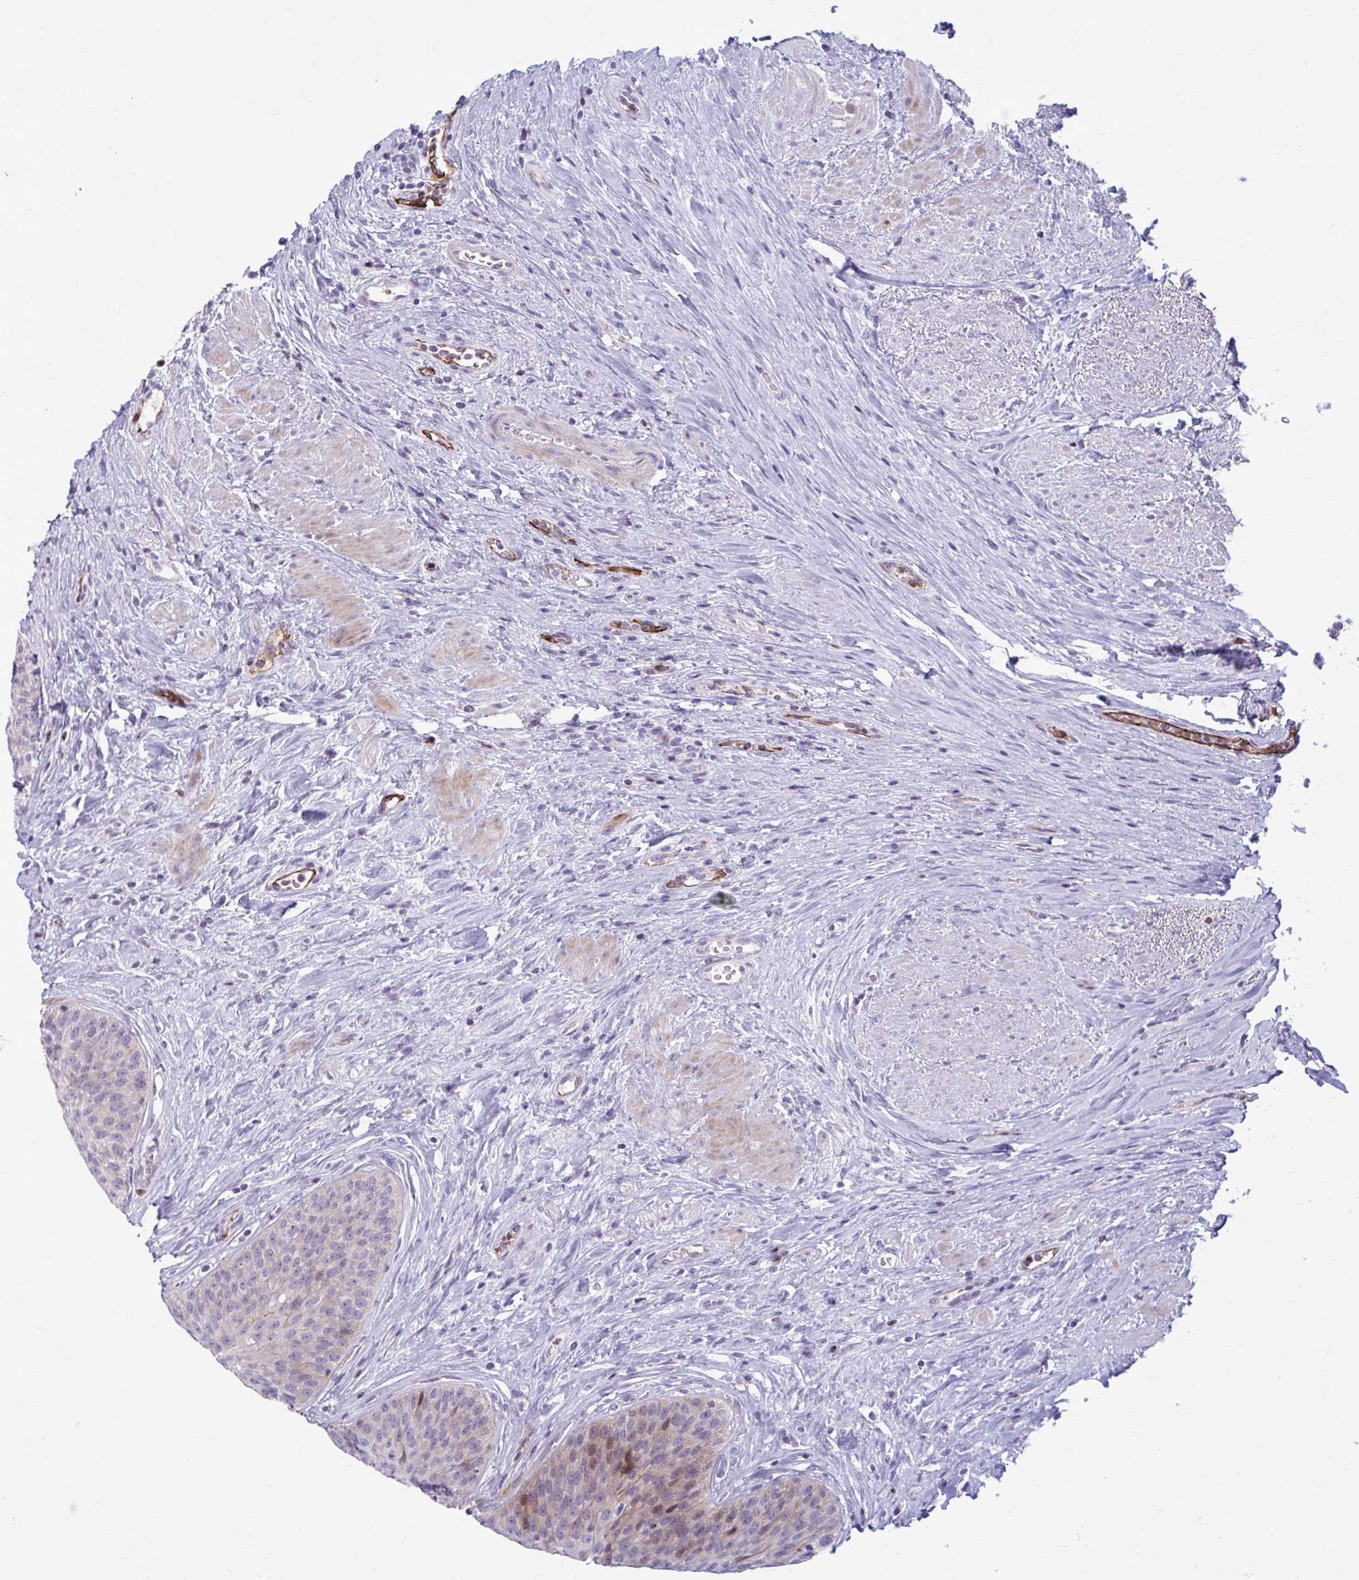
{"staining": {"intensity": "moderate", "quantity": "<25%", "location": "cytoplasmic/membranous,nuclear"}, "tissue": "urinary bladder", "cell_type": "Urothelial cells", "image_type": "normal", "snomed": [{"axis": "morphology", "description": "Normal tissue, NOS"}, {"axis": "topography", "description": "Urinary bladder"}], "caption": "Immunohistochemistry (IHC) (DAB) staining of unremarkable human urinary bladder exhibits moderate cytoplasmic/membranous,nuclear protein positivity in about <25% of urothelial cells. (DAB (3,3'-diaminobenzidine) IHC with brightfield microscopy, high magnification).", "gene": "PEDS1", "patient": {"sex": "female", "age": 56}}